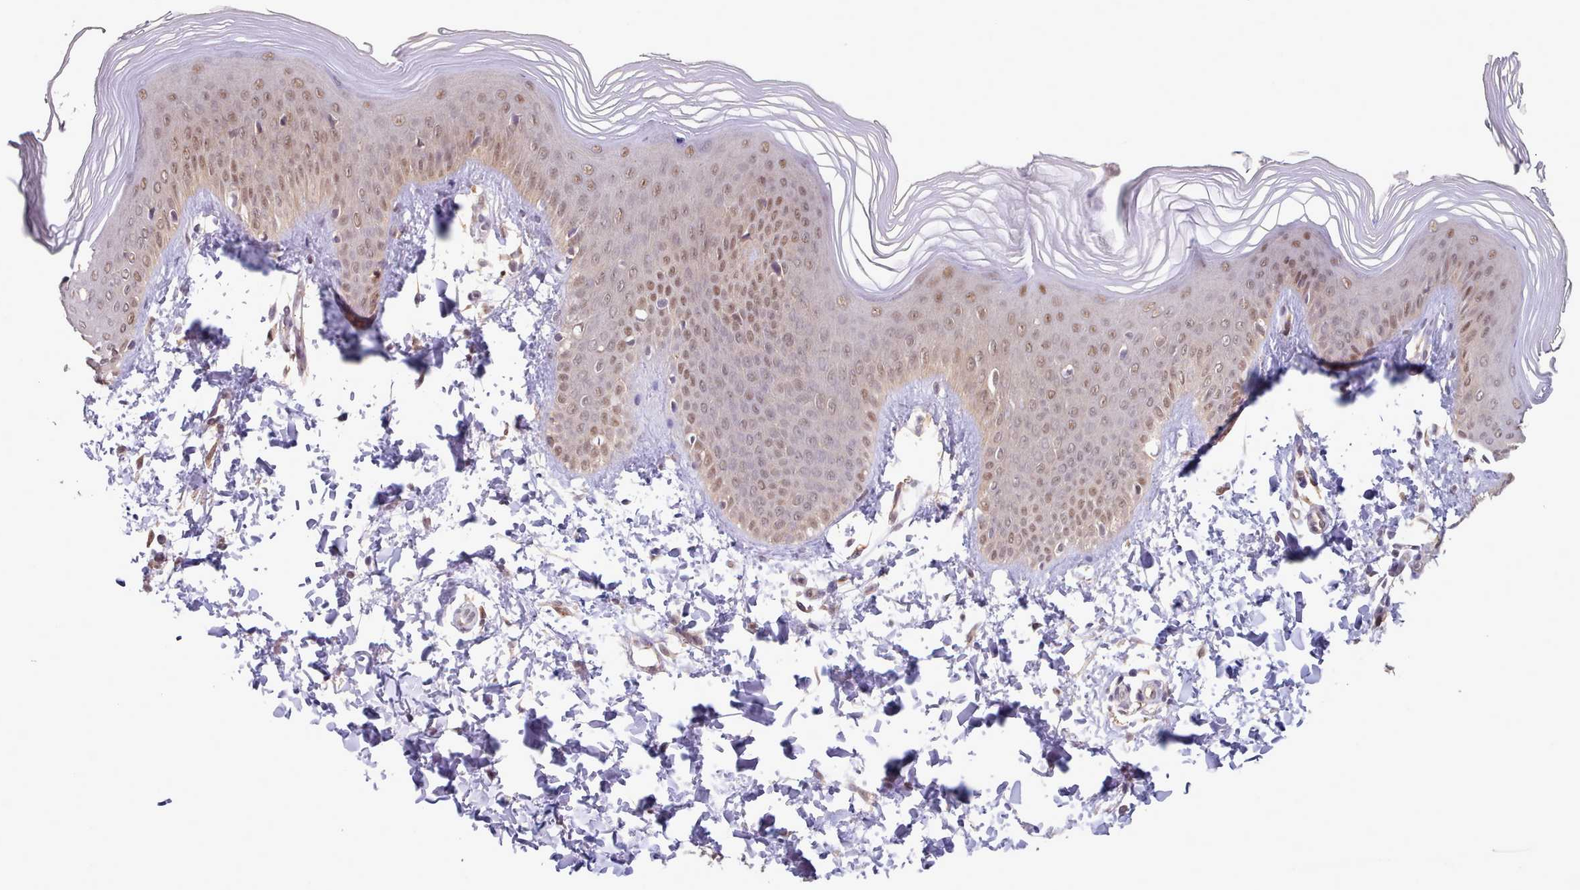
{"staining": {"intensity": "moderate", "quantity": "25%-75%", "location": "nuclear"}, "tissue": "skin", "cell_type": "Epidermal cells", "image_type": "normal", "snomed": [{"axis": "morphology", "description": "Normal tissue, NOS"}, {"axis": "morphology", "description": "Inflammation, NOS"}, {"axis": "topography", "description": "Soft tissue"}, {"axis": "topography", "description": "Anal"}], "caption": "Immunohistochemistry histopathology image of normal human skin stained for a protein (brown), which exhibits medium levels of moderate nuclear staining in approximately 25%-75% of epidermal cells.", "gene": "CES3", "patient": {"sex": "female", "age": 15}}